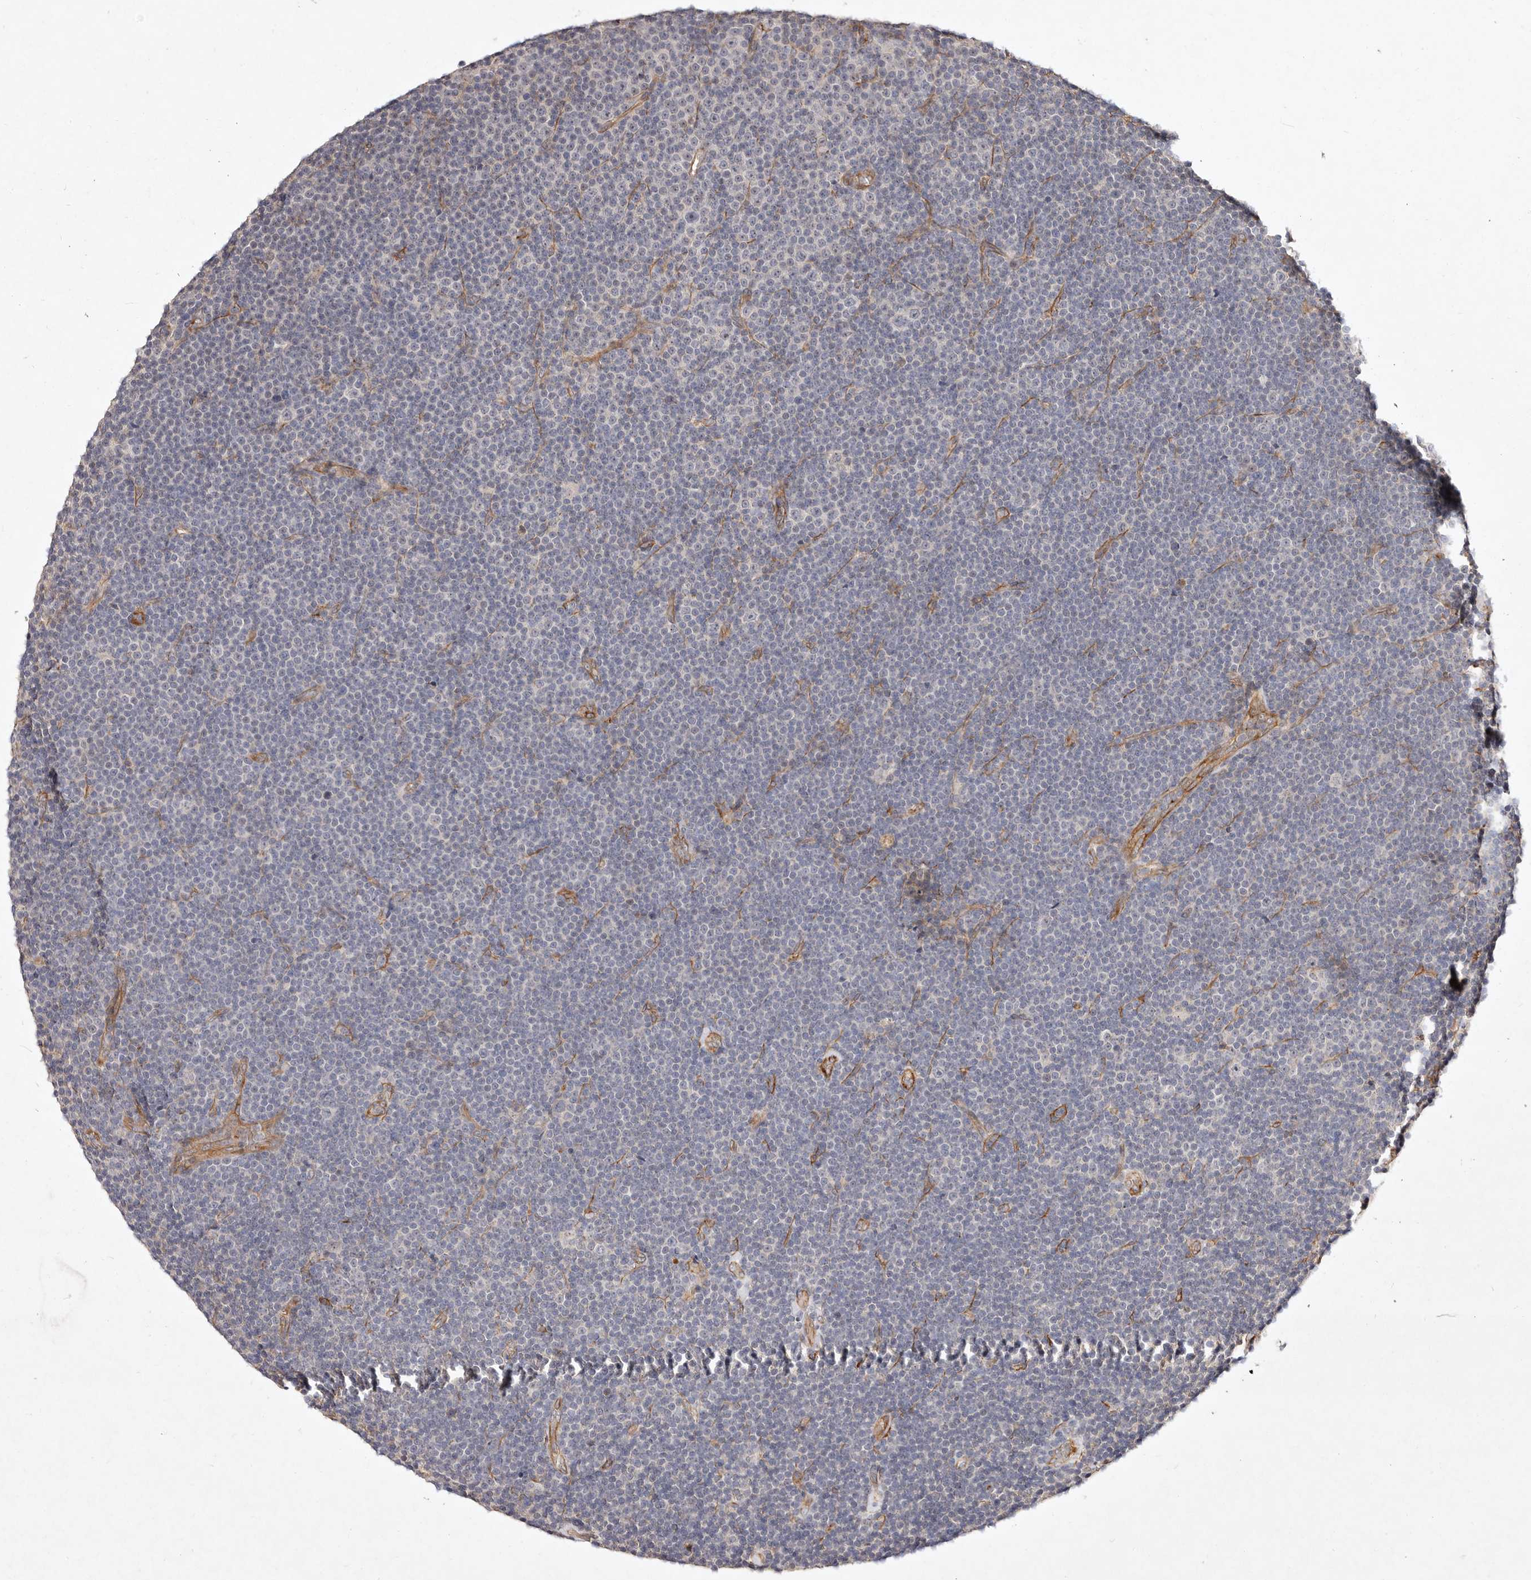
{"staining": {"intensity": "negative", "quantity": "none", "location": "none"}, "tissue": "lymphoma", "cell_type": "Tumor cells", "image_type": "cancer", "snomed": [{"axis": "morphology", "description": "Malignant lymphoma, non-Hodgkin's type, Low grade"}, {"axis": "topography", "description": "Lymph node"}], "caption": "Photomicrograph shows no protein positivity in tumor cells of low-grade malignant lymphoma, non-Hodgkin's type tissue.", "gene": "MTMR11", "patient": {"sex": "female", "age": 67}}